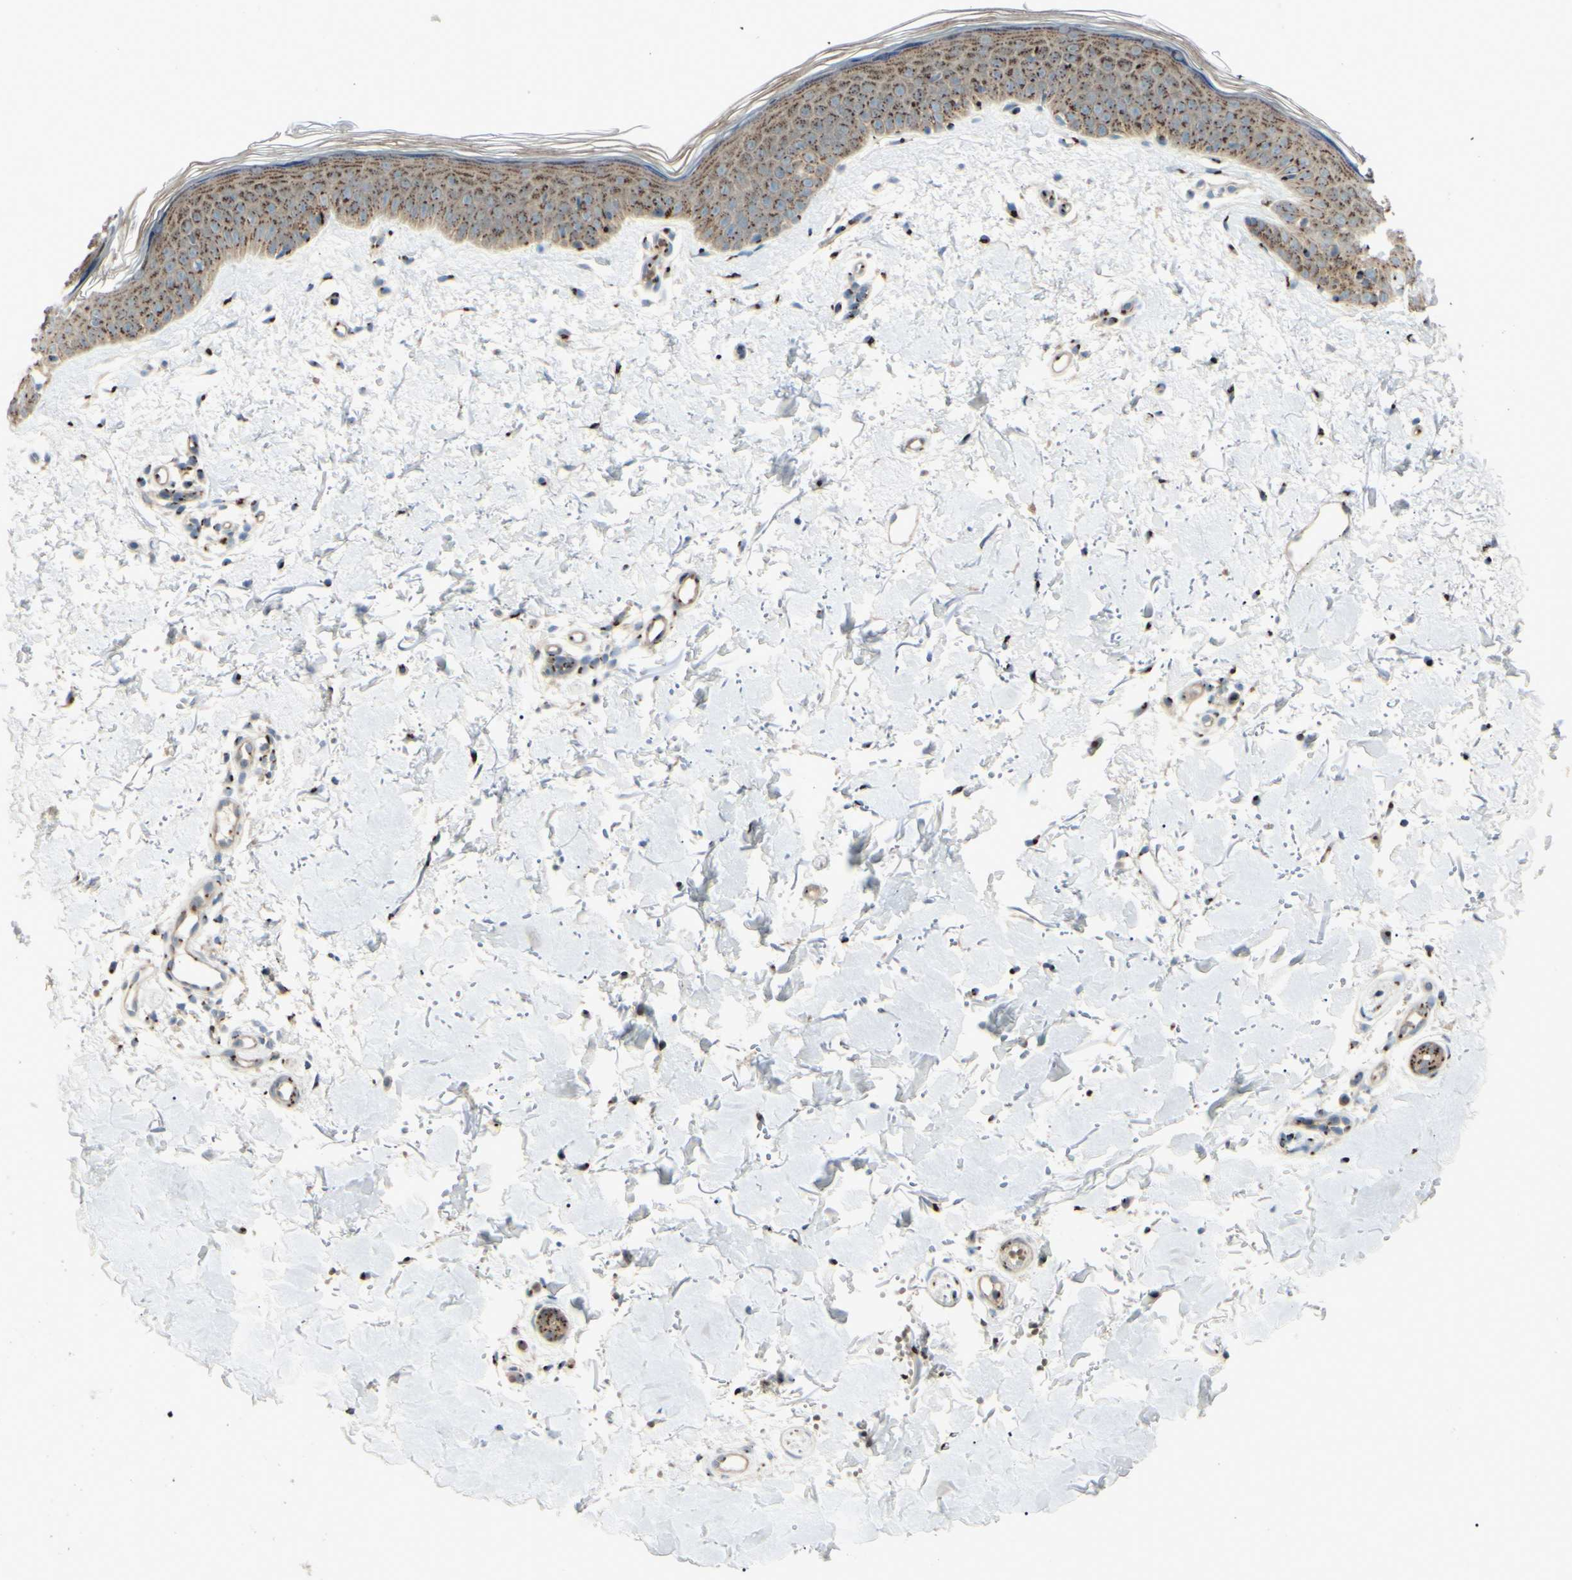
{"staining": {"intensity": "strong", "quantity": ">75%", "location": "cytoplasmic/membranous"}, "tissue": "skin", "cell_type": "Fibroblasts", "image_type": "normal", "snomed": [{"axis": "morphology", "description": "Normal tissue, NOS"}, {"axis": "topography", "description": "Skin"}], "caption": "This histopathology image demonstrates immunohistochemistry staining of unremarkable skin, with high strong cytoplasmic/membranous positivity in about >75% of fibroblasts.", "gene": "BPNT2", "patient": {"sex": "female", "age": 56}}